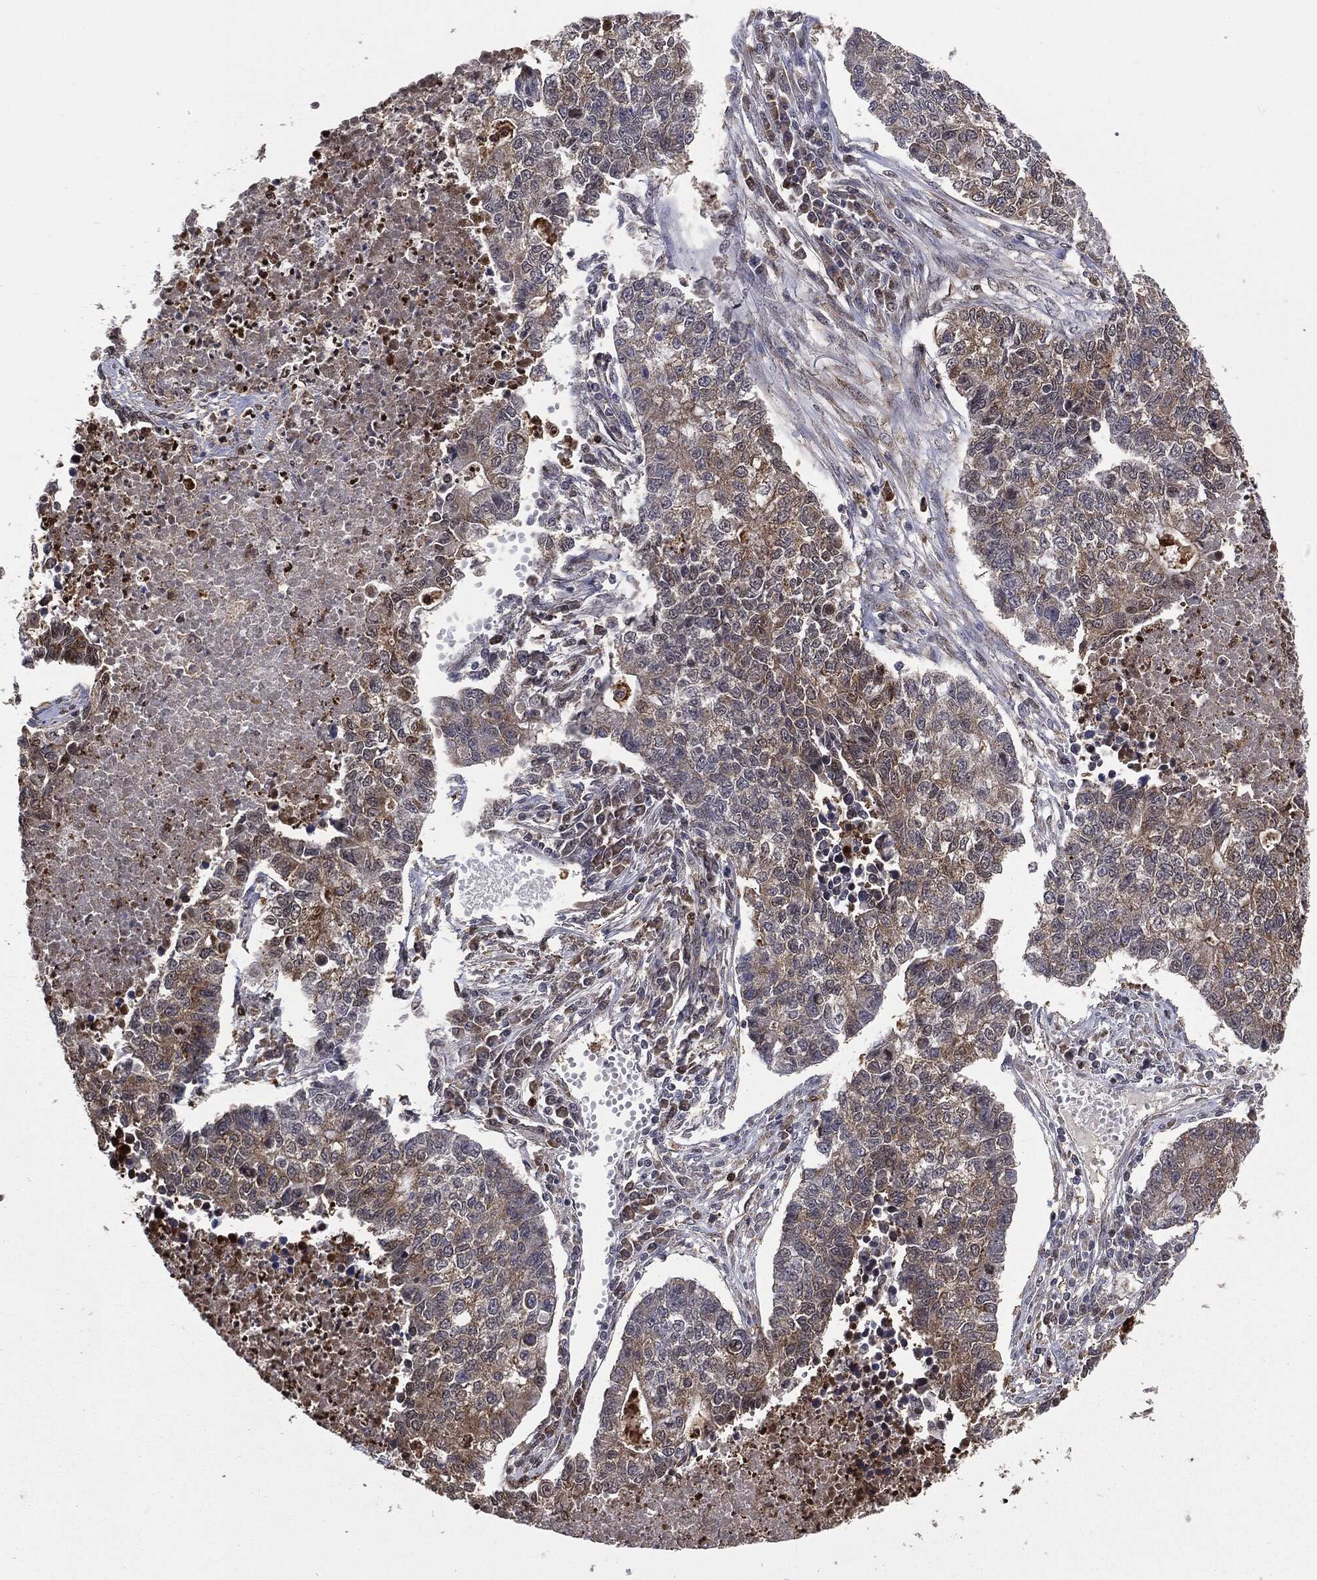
{"staining": {"intensity": "moderate", "quantity": "<25%", "location": "cytoplasmic/membranous"}, "tissue": "lung cancer", "cell_type": "Tumor cells", "image_type": "cancer", "snomed": [{"axis": "morphology", "description": "Adenocarcinoma, NOS"}, {"axis": "topography", "description": "Lung"}], "caption": "This is a micrograph of immunohistochemistry staining of lung cancer (adenocarcinoma), which shows moderate expression in the cytoplasmic/membranous of tumor cells.", "gene": "GPI", "patient": {"sex": "male", "age": 57}}